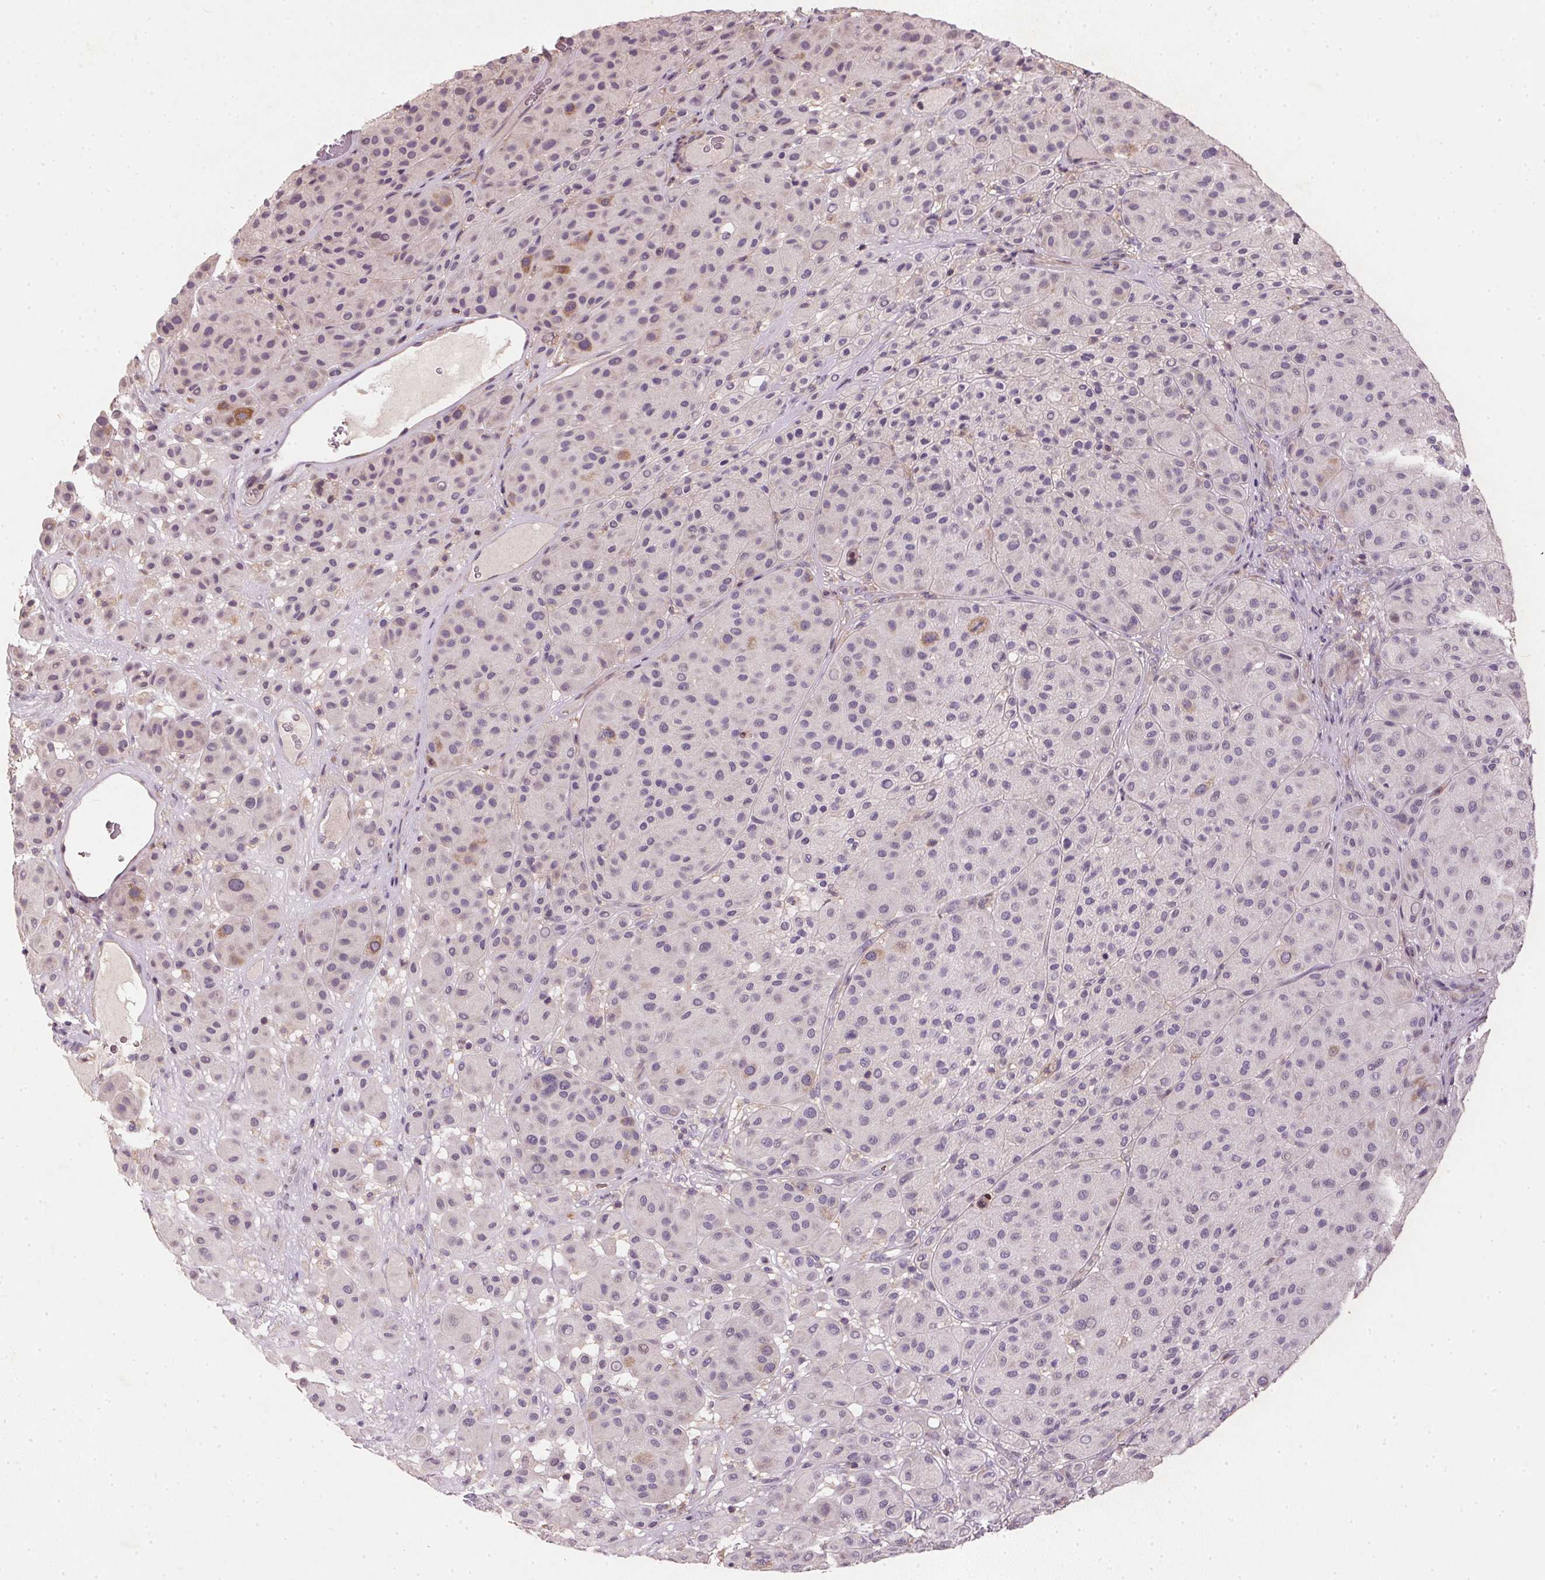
{"staining": {"intensity": "negative", "quantity": "none", "location": "none"}, "tissue": "melanoma", "cell_type": "Tumor cells", "image_type": "cancer", "snomed": [{"axis": "morphology", "description": "Malignant melanoma, Metastatic site"}, {"axis": "topography", "description": "Smooth muscle"}], "caption": "Immunohistochemistry (IHC) micrograph of neoplastic tissue: human malignant melanoma (metastatic site) stained with DAB reveals no significant protein positivity in tumor cells. The staining is performed using DAB (3,3'-diaminobenzidine) brown chromogen with nuclei counter-stained in using hematoxylin.", "gene": "KCNK15", "patient": {"sex": "male", "age": 41}}